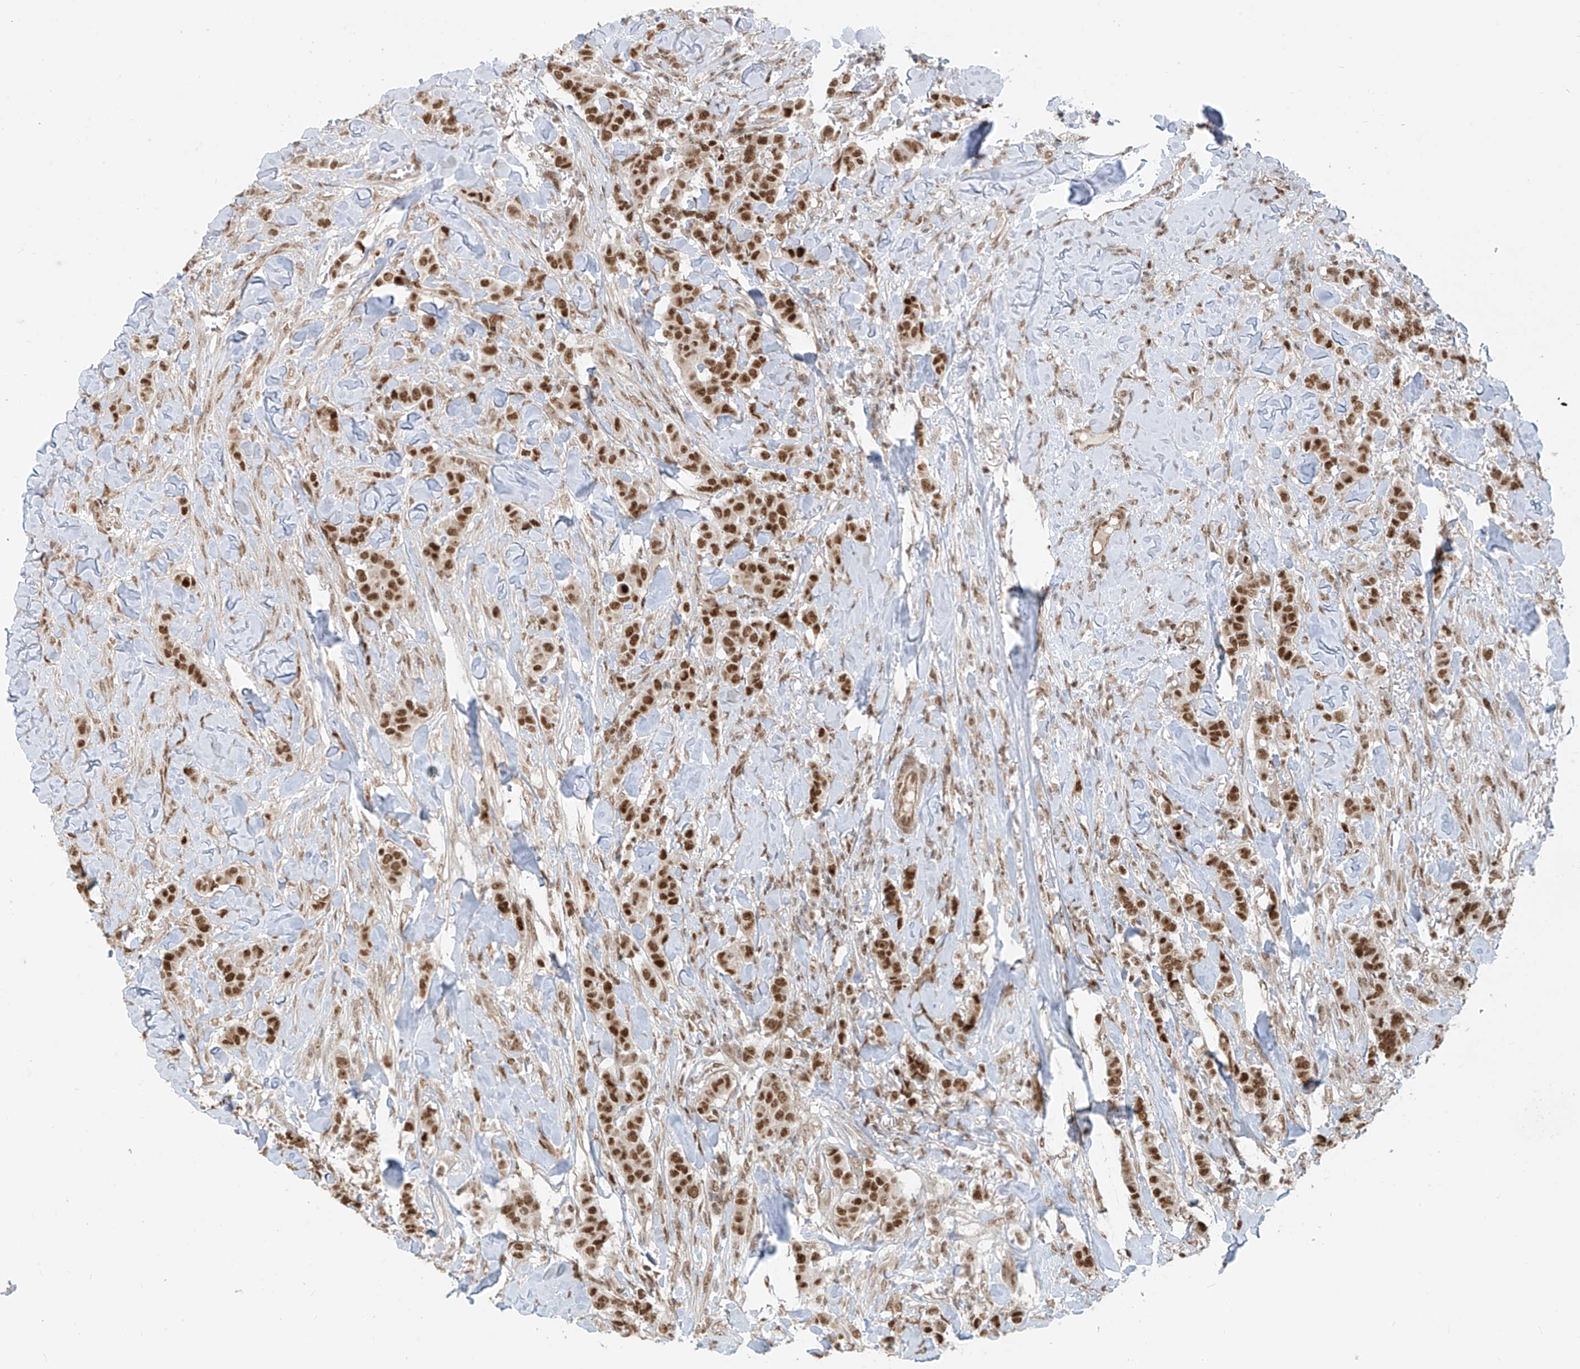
{"staining": {"intensity": "strong", "quantity": ">75%", "location": "nuclear"}, "tissue": "breast cancer", "cell_type": "Tumor cells", "image_type": "cancer", "snomed": [{"axis": "morphology", "description": "Duct carcinoma"}, {"axis": "topography", "description": "Breast"}], "caption": "Immunohistochemical staining of human breast cancer displays high levels of strong nuclear expression in approximately >75% of tumor cells. (brown staining indicates protein expression, while blue staining denotes nuclei).", "gene": "ARHGEF3", "patient": {"sex": "female", "age": 40}}